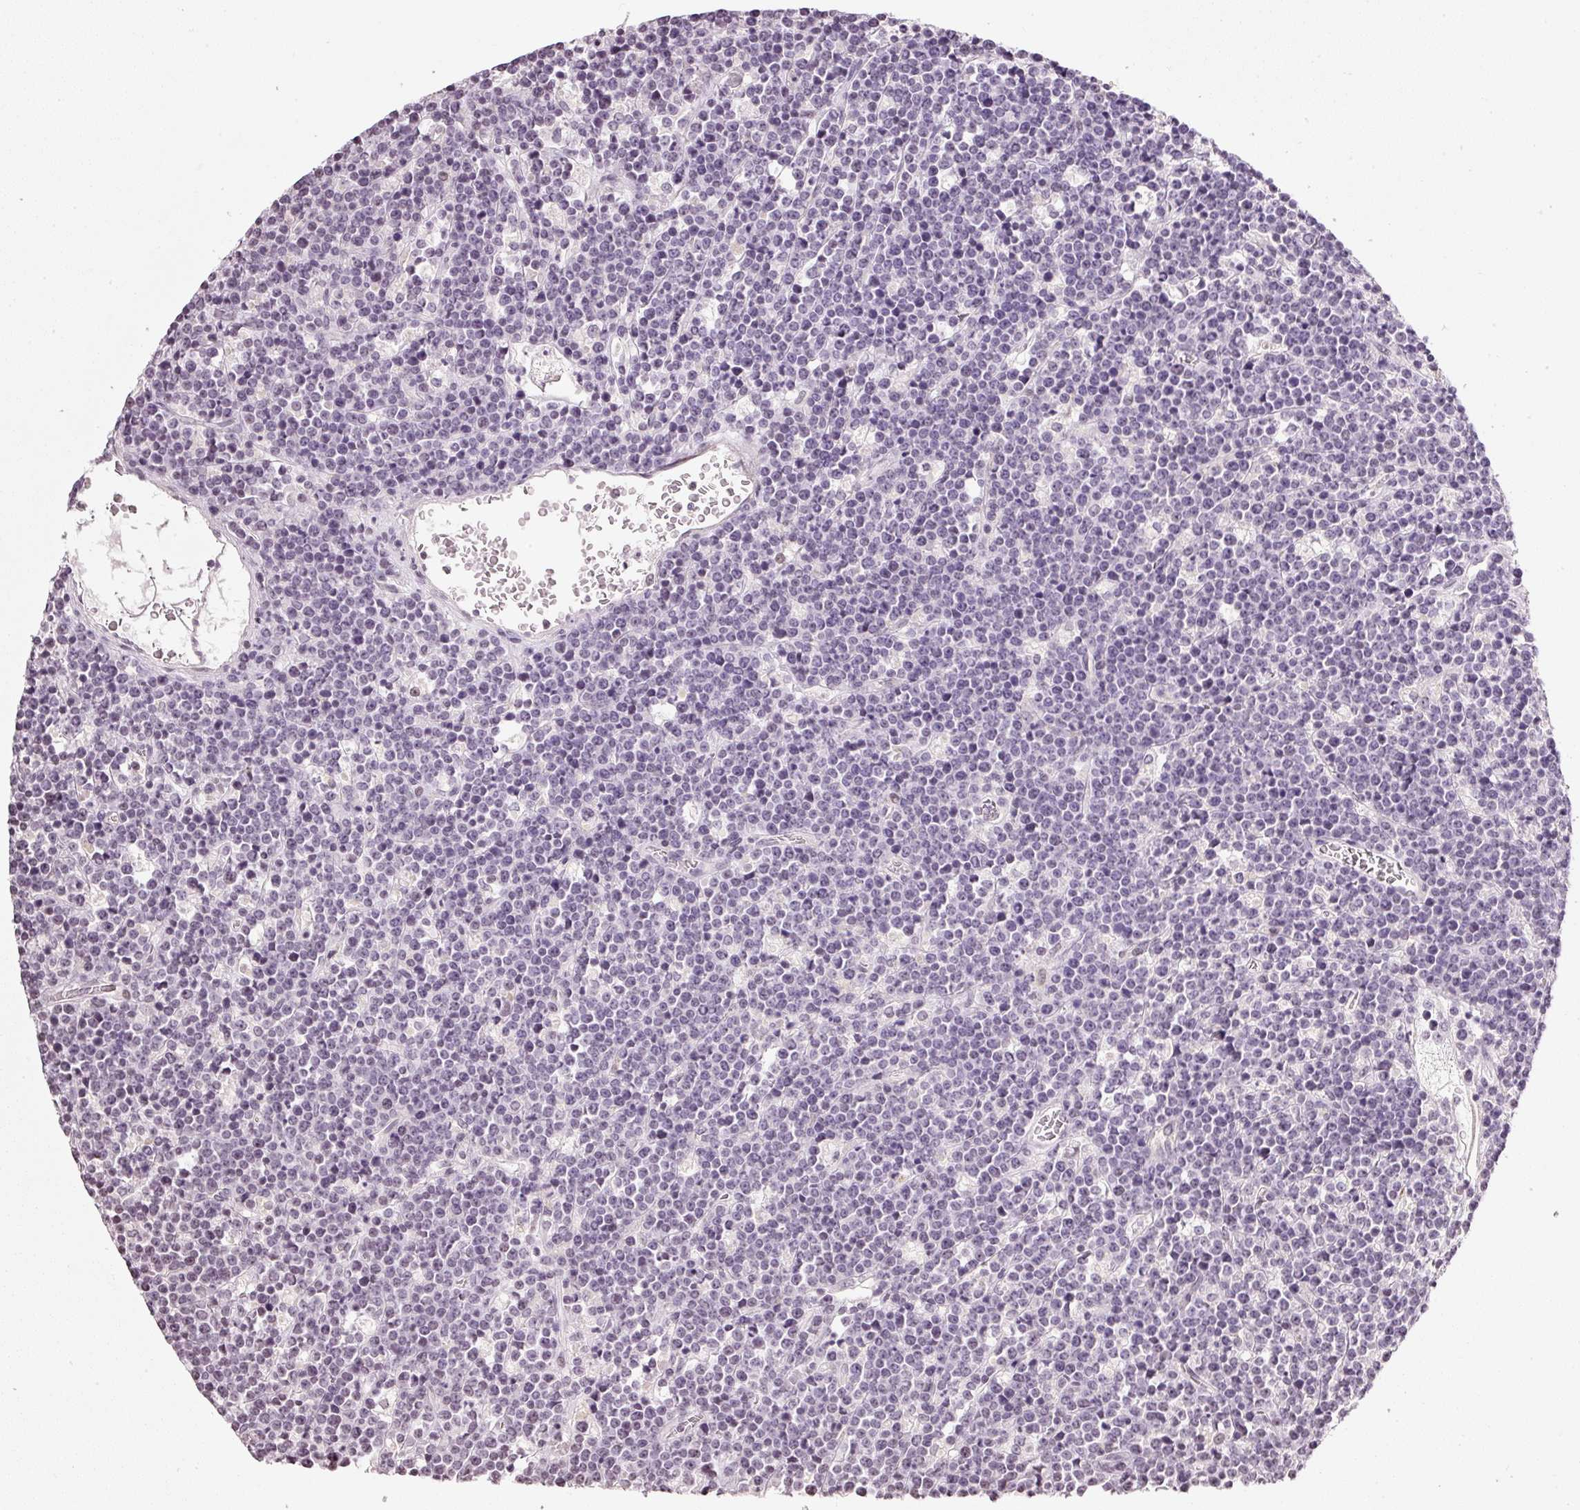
{"staining": {"intensity": "weak", "quantity": "<25%", "location": "nuclear"}, "tissue": "lymphoma", "cell_type": "Tumor cells", "image_type": "cancer", "snomed": [{"axis": "morphology", "description": "Malignant lymphoma, non-Hodgkin's type, High grade"}, {"axis": "topography", "description": "Ovary"}], "caption": "Tumor cells are negative for protein expression in human high-grade malignant lymphoma, non-Hodgkin's type.", "gene": "NRDE2", "patient": {"sex": "female", "age": 56}}